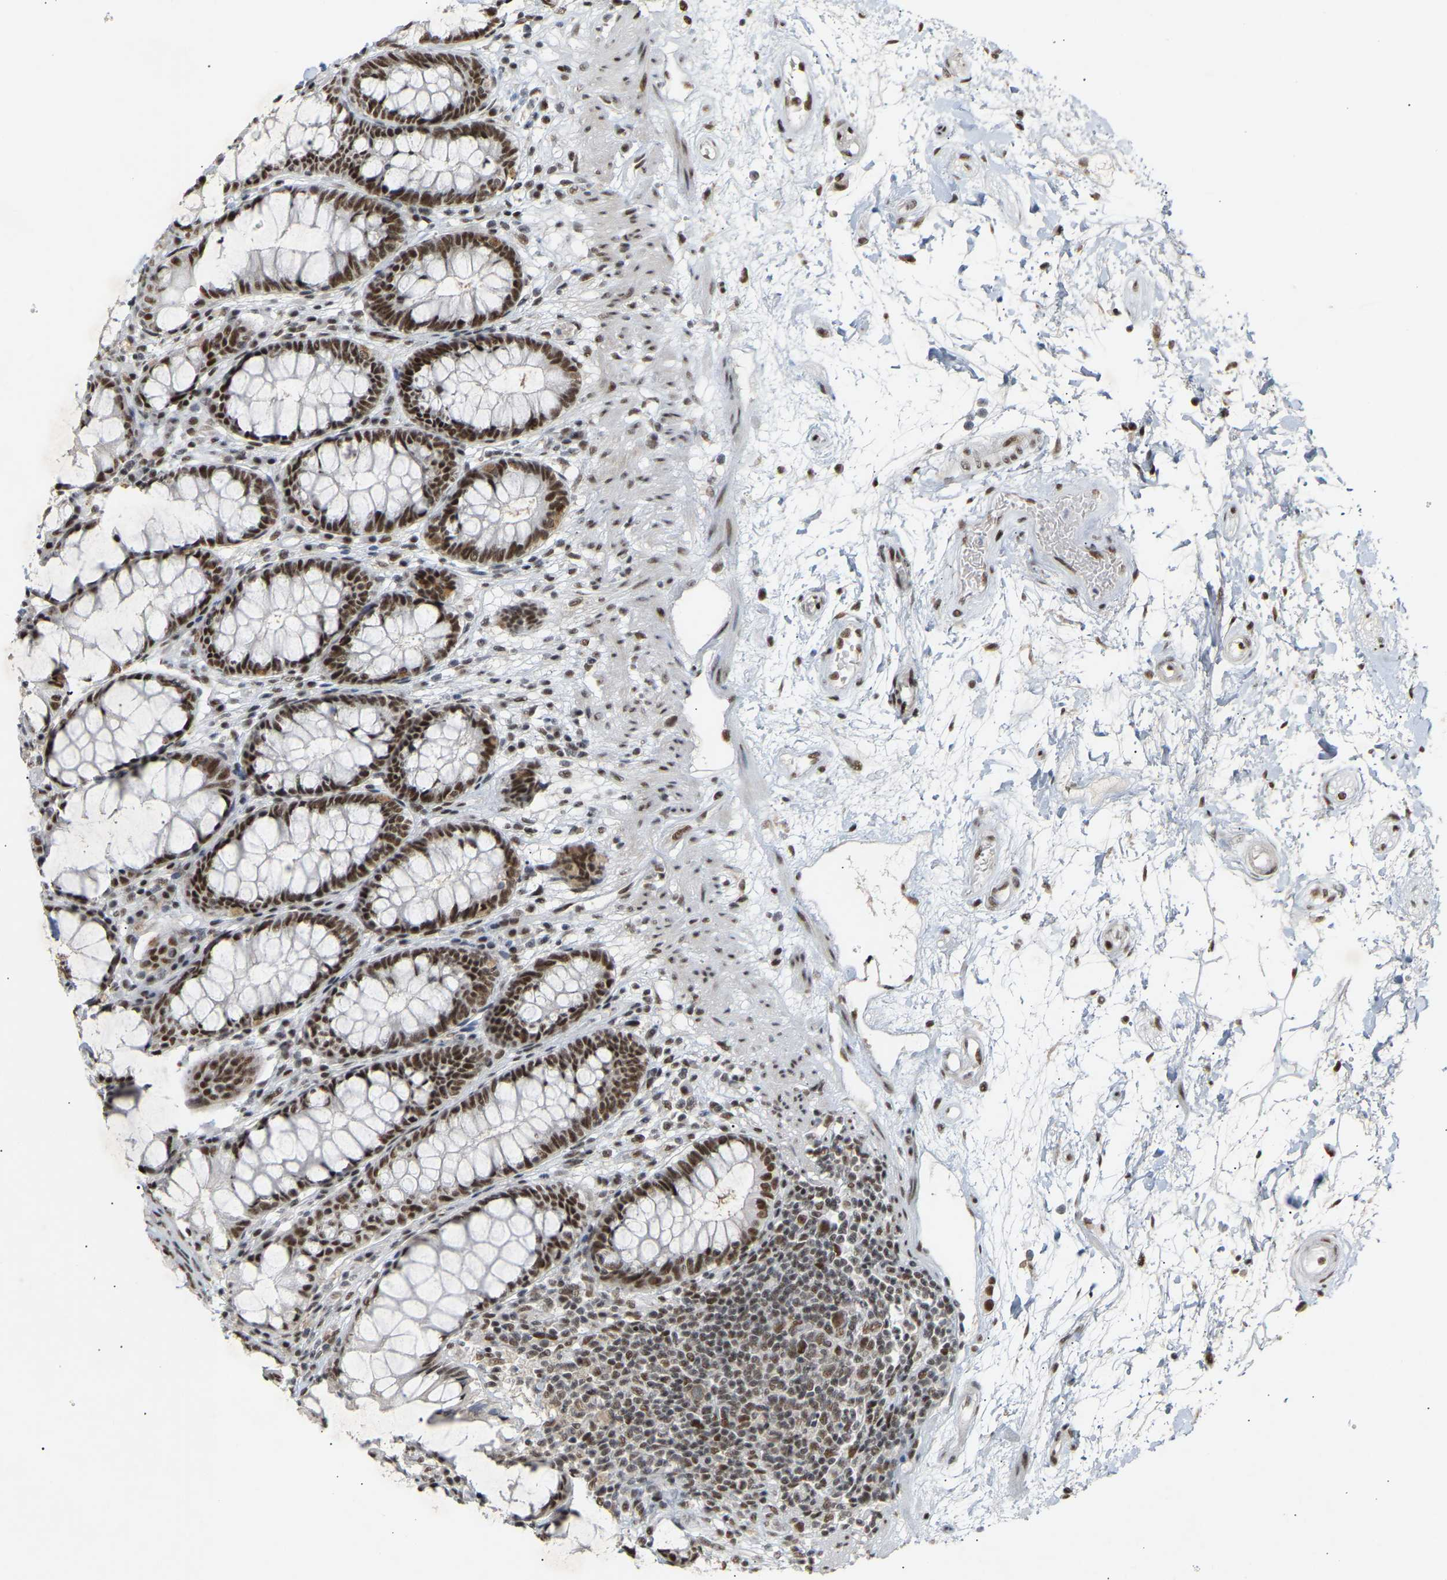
{"staining": {"intensity": "strong", "quantity": ">75%", "location": "nuclear"}, "tissue": "rectum", "cell_type": "Glandular cells", "image_type": "normal", "snomed": [{"axis": "morphology", "description": "Normal tissue, NOS"}, {"axis": "topography", "description": "Rectum"}], "caption": "An immunohistochemistry (IHC) micrograph of normal tissue is shown. Protein staining in brown labels strong nuclear positivity in rectum within glandular cells.", "gene": "NELFB", "patient": {"sex": "male", "age": 64}}